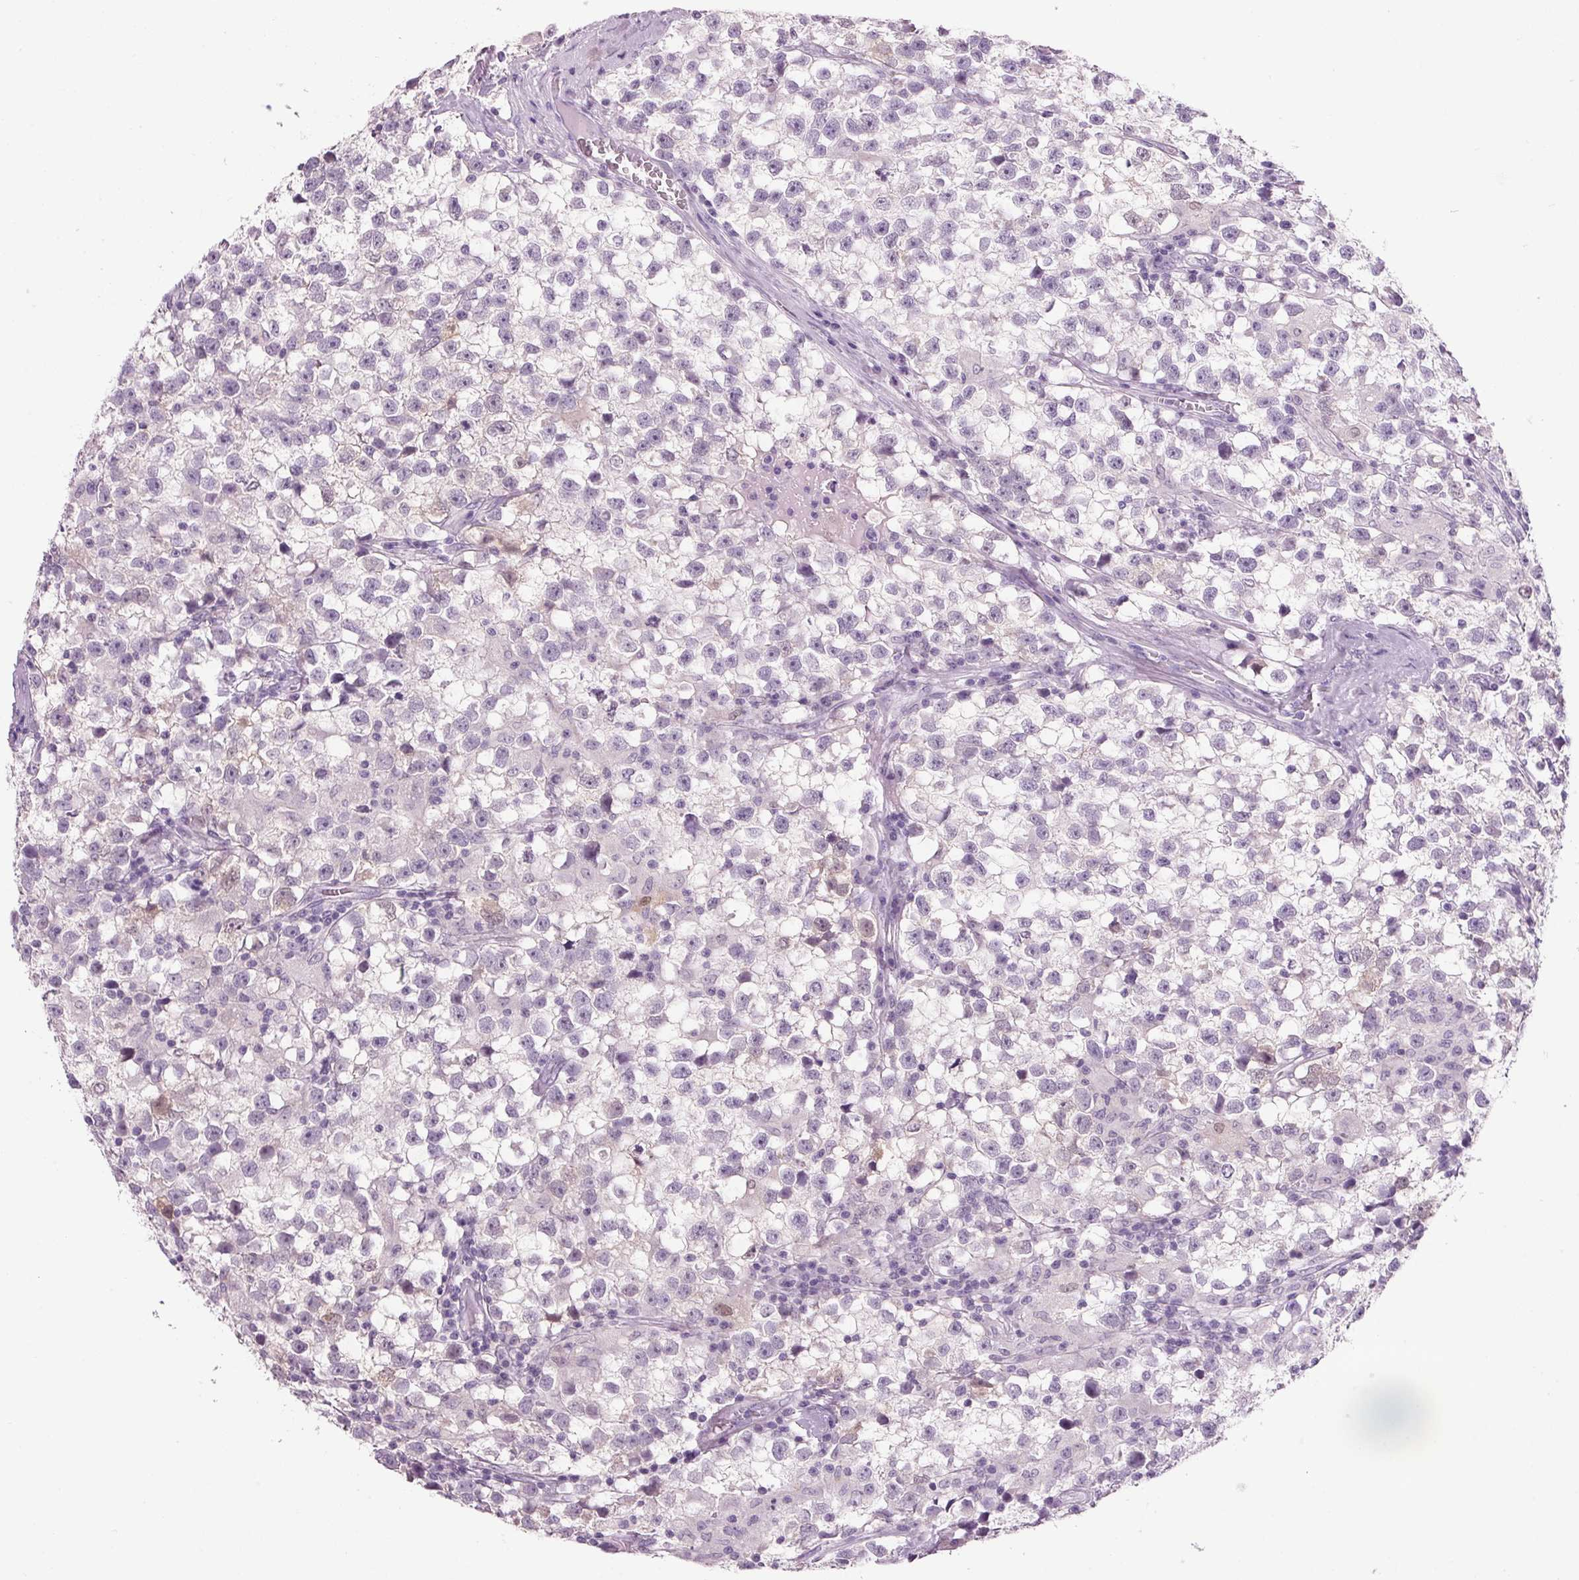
{"staining": {"intensity": "negative", "quantity": "none", "location": "none"}, "tissue": "testis cancer", "cell_type": "Tumor cells", "image_type": "cancer", "snomed": [{"axis": "morphology", "description": "Seminoma, NOS"}, {"axis": "topography", "description": "Testis"}], "caption": "Immunohistochemistry (IHC) image of neoplastic tissue: testis cancer stained with DAB (3,3'-diaminobenzidine) exhibits no significant protein staining in tumor cells. (DAB immunohistochemistry with hematoxylin counter stain).", "gene": "PPP1R1A", "patient": {"sex": "male", "age": 31}}